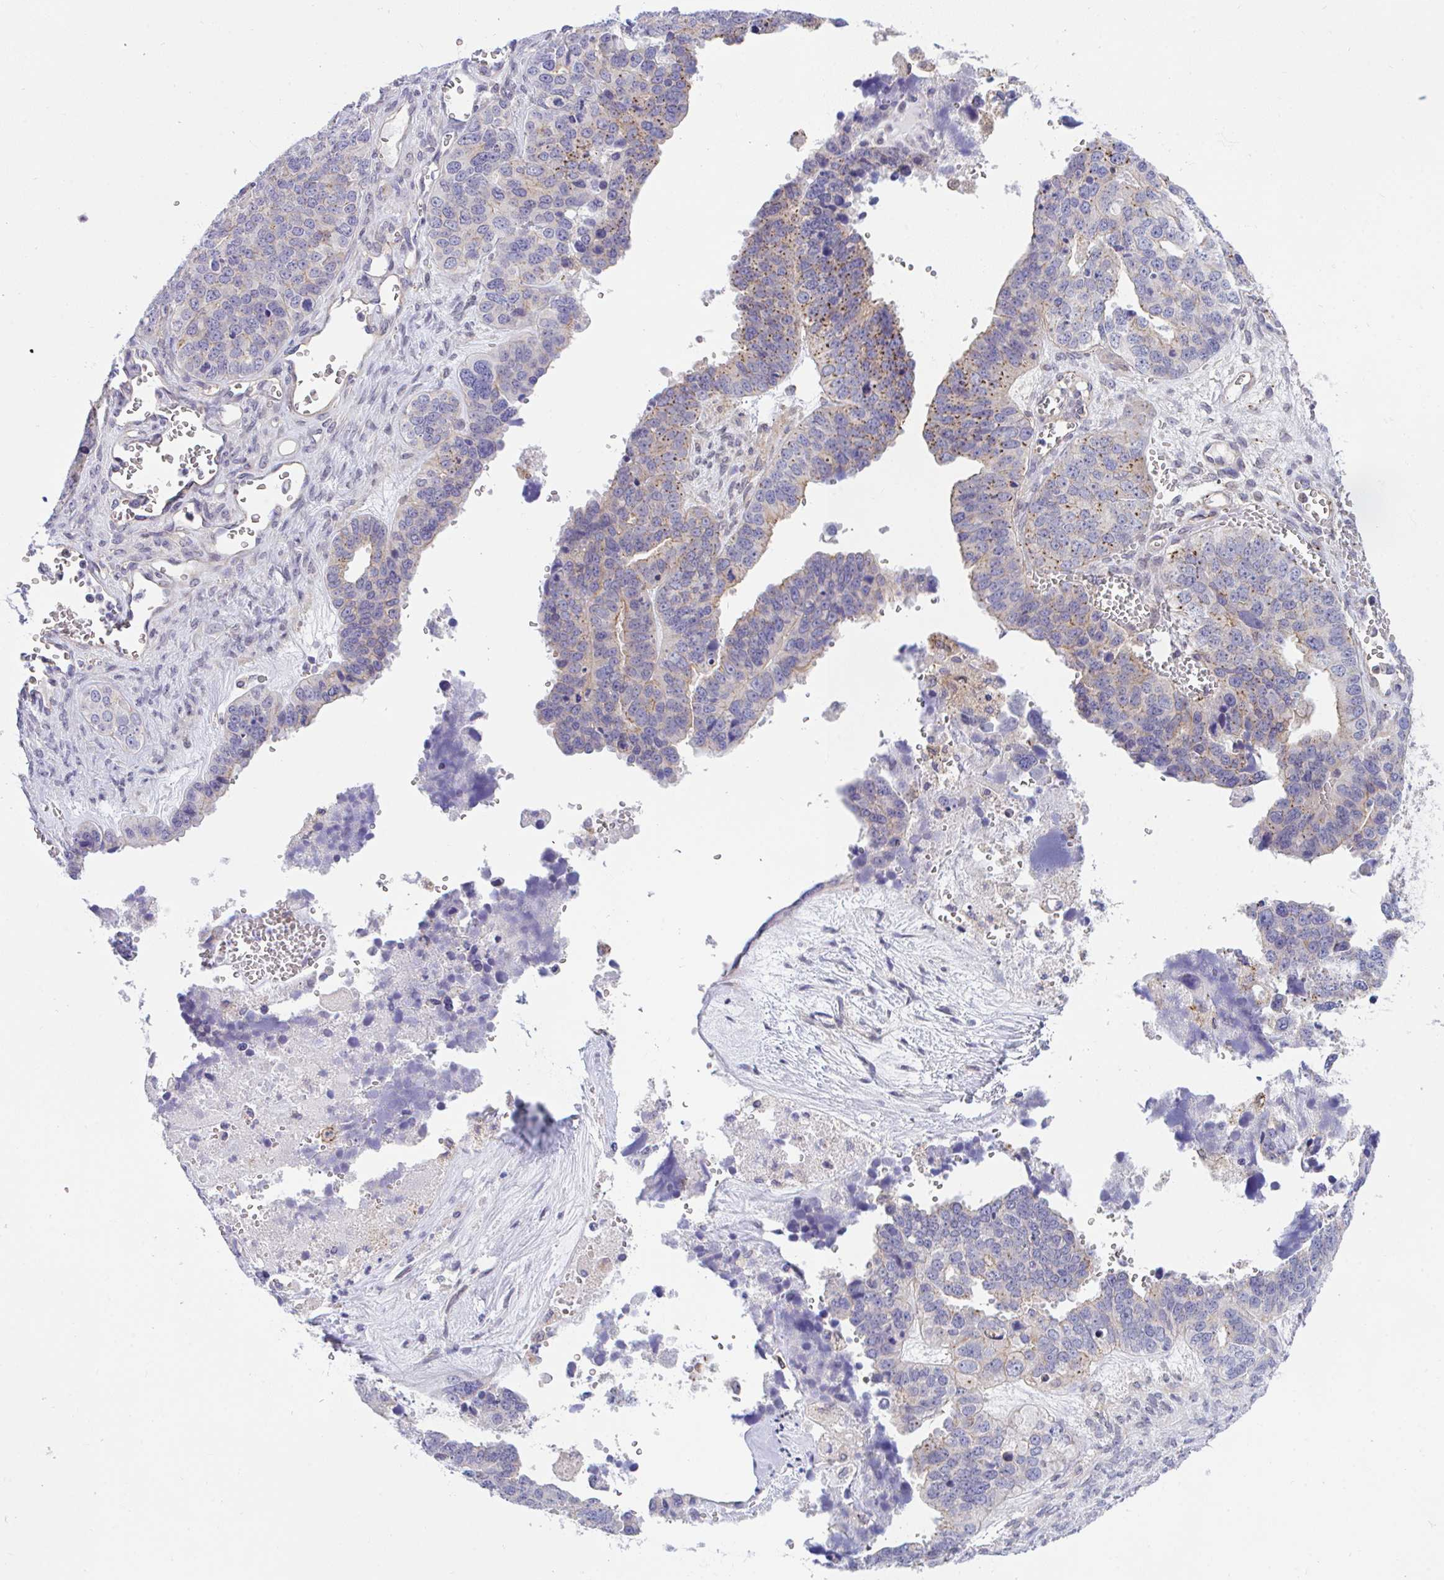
{"staining": {"intensity": "weak", "quantity": "25%-75%", "location": "cytoplasmic/membranous"}, "tissue": "ovarian cancer", "cell_type": "Tumor cells", "image_type": "cancer", "snomed": [{"axis": "morphology", "description": "Cystadenocarcinoma, serous, NOS"}, {"axis": "topography", "description": "Ovary"}], "caption": "DAB immunohistochemical staining of human ovarian cancer (serous cystadenocarcinoma) exhibits weak cytoplasmic/membranous protein expression in about 25%-75% of tumor cells.", "gene": "ZBED3", "patient": {"sex": "female", "age": 76}}